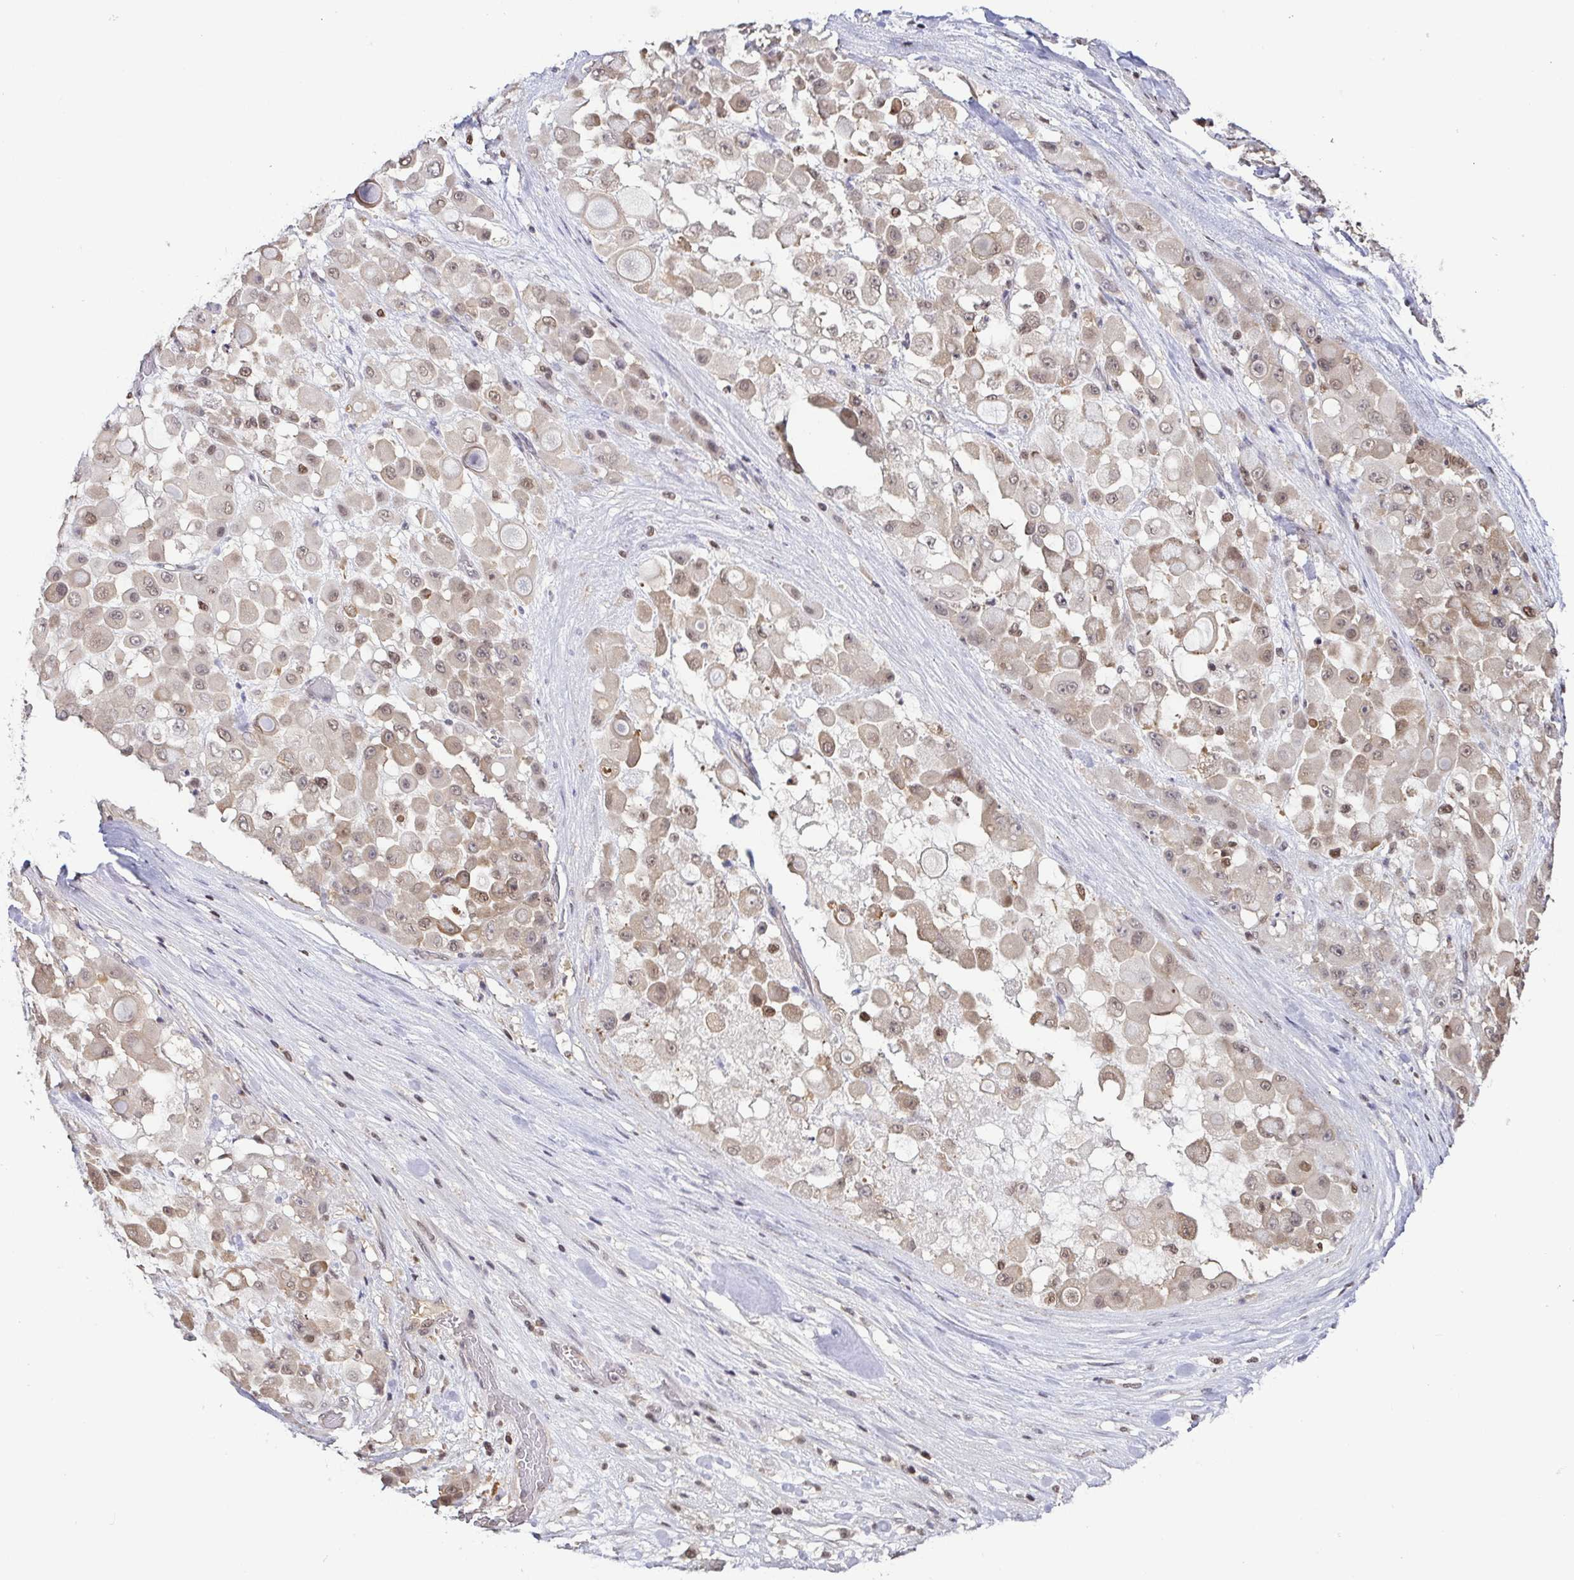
{"staining": {"intensity": "moderate", "quantity": "25%-75%", "location": "cytoplasmic/membranous,nuclear"}, "tissue": "stomach cancer", "cell_type": "Tumor cells", "image_type": "cancer", "snomed": [{"axis": "morphology", "description": "Adenocarcinoma, NOS"}, {"axis": "topography", "description": "Stomach"}], "caption": "Stomach cancer (adenocarcinoma) stained with a protein marker displays moderate staining in tumor cells.", "gene": "PSMB9", "patient": {"sex": "female", "age": 76}}